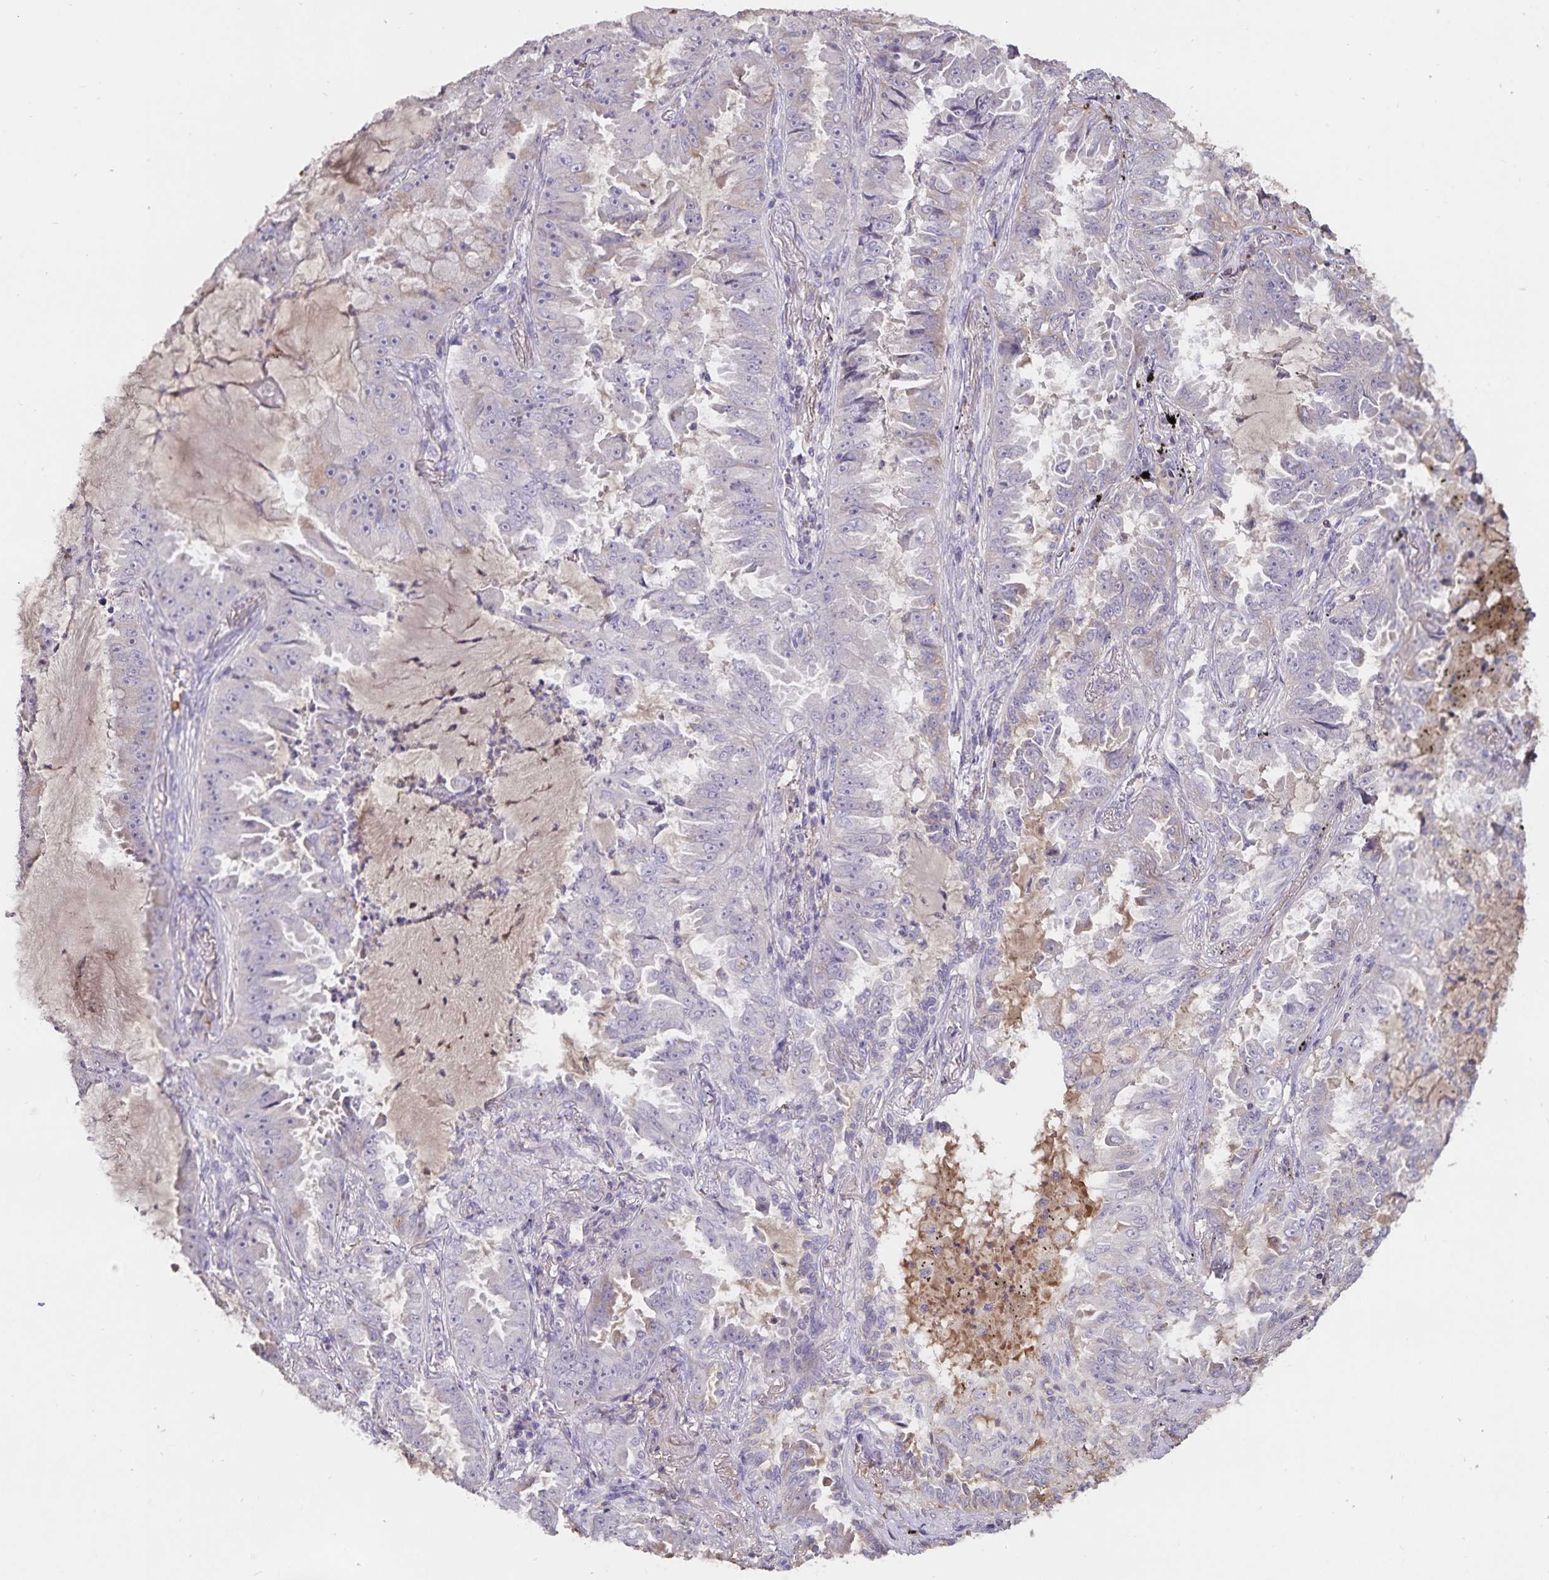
{"staining": {"intensity": "negative", "quantity": "none", "location": "none"}, "tissue": "lung cancer", "cell_type": "Tumor cells", "image_type": "cancer", "snomed": [{"axis": "morphology", "description": "Adenocarcinoma, NOS"}, {"axis": "topography", "description": "Lung"}], "caption": "High magnification brightfield microscopy of lung cancer (adenocarcinoma) stained with DAB (3,3'-diaminobenzidine) (brown) and counterstained with hematoxylin (blue): tumor cells show no significant positivity. (DAB (3,3'-diaminobenzidine) IHC visualized using brightfield microscopy, high magnification).", "gene": "FGG", "patient": {"sex": "female", "age": 52}}